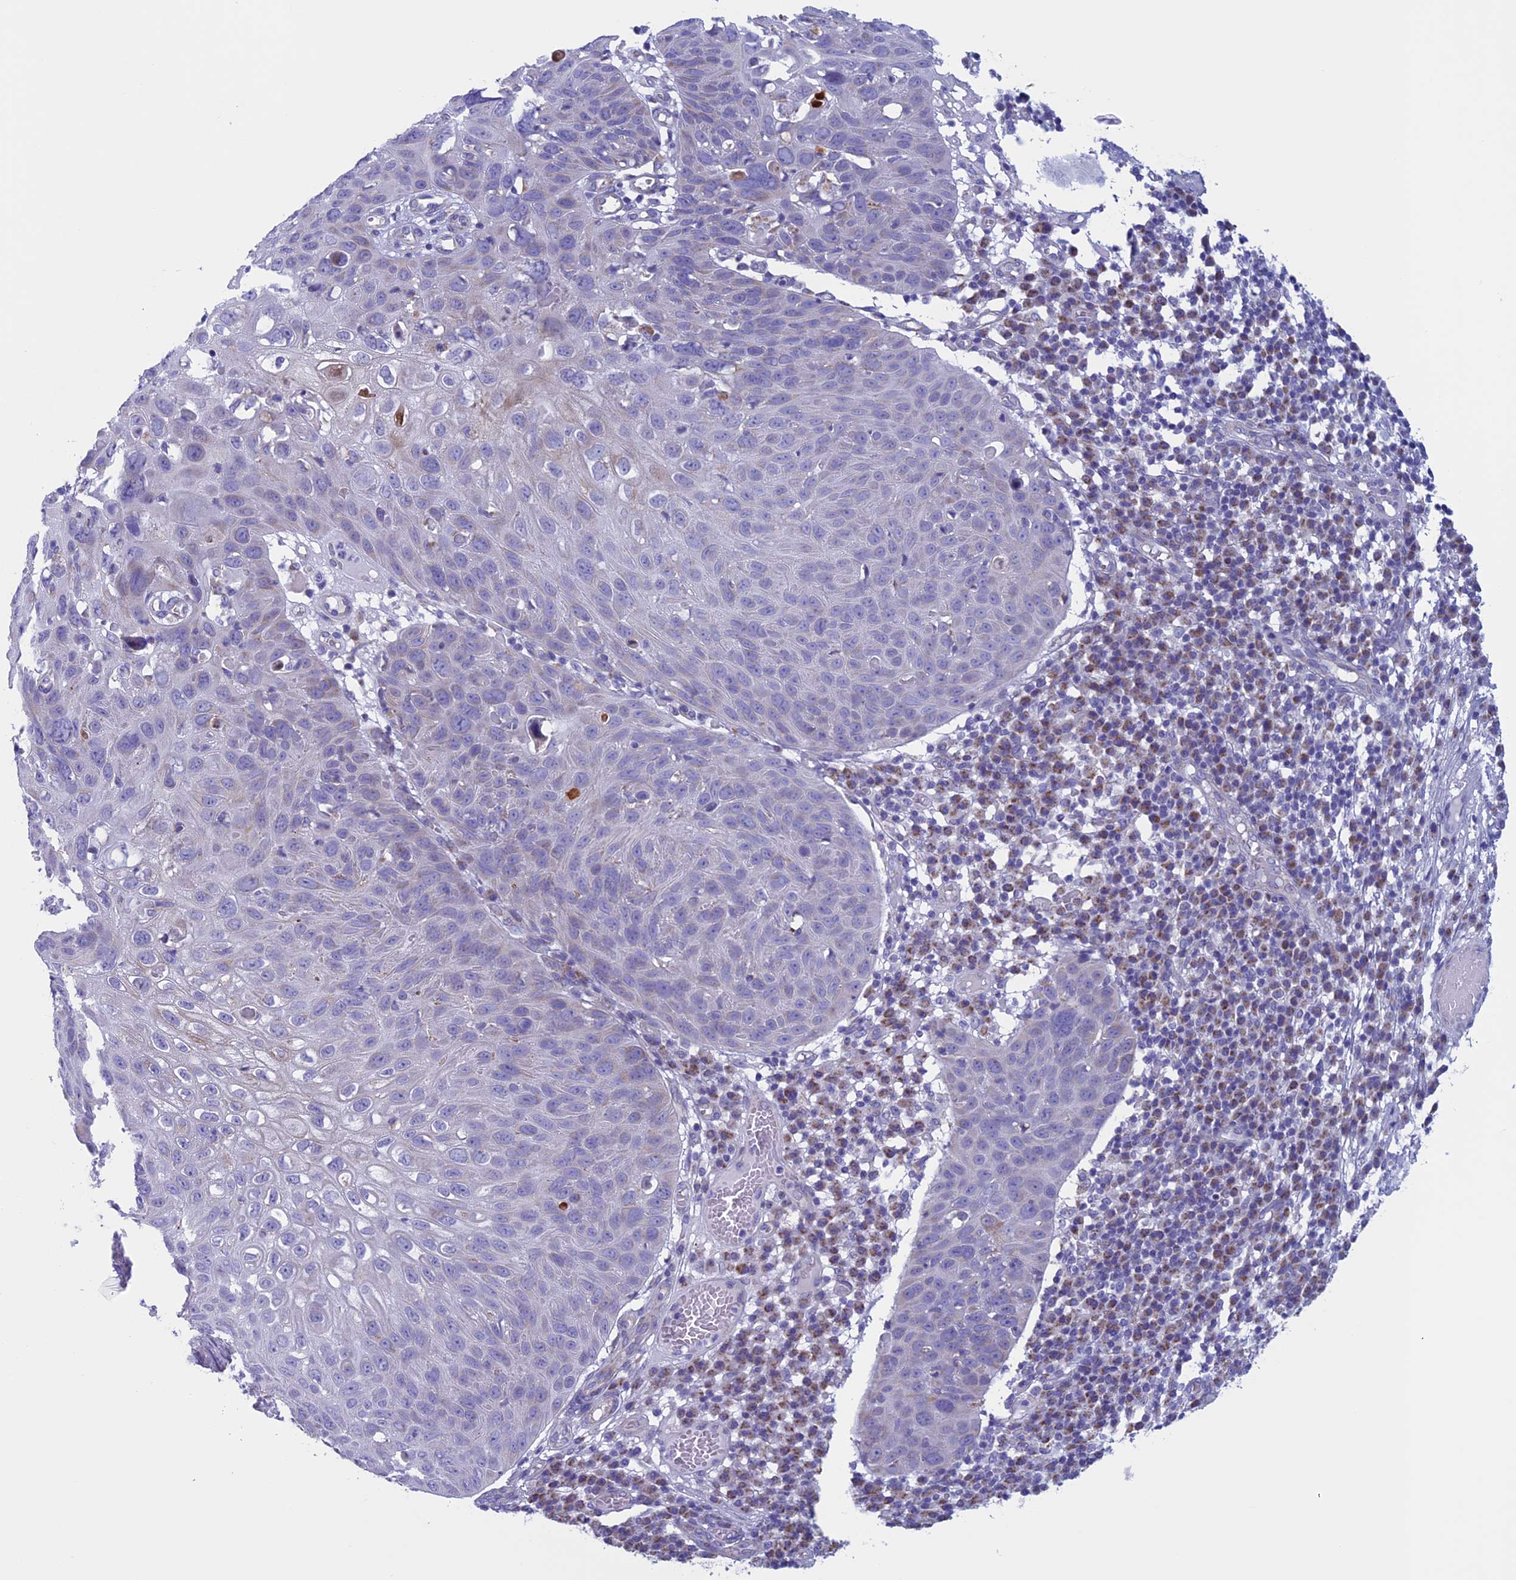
{"staining": {"intensity": "negative", "quantity": "none", "location": "none"}, "tissue": "skin cancer", "cell_type": "Tumor cells", "image_type": "cancer", "snomed": [{"axis": "morphology", "description": "Squamous cell carcinoma, NOS"}, {"axis": "topography", "description": "Skin"}], "caption": "There is no significant expression in tumor cells of skin squamous cell carcinoma.", "gene": "NDUFB9", "patient": {"sex": "female", "age": 90}}